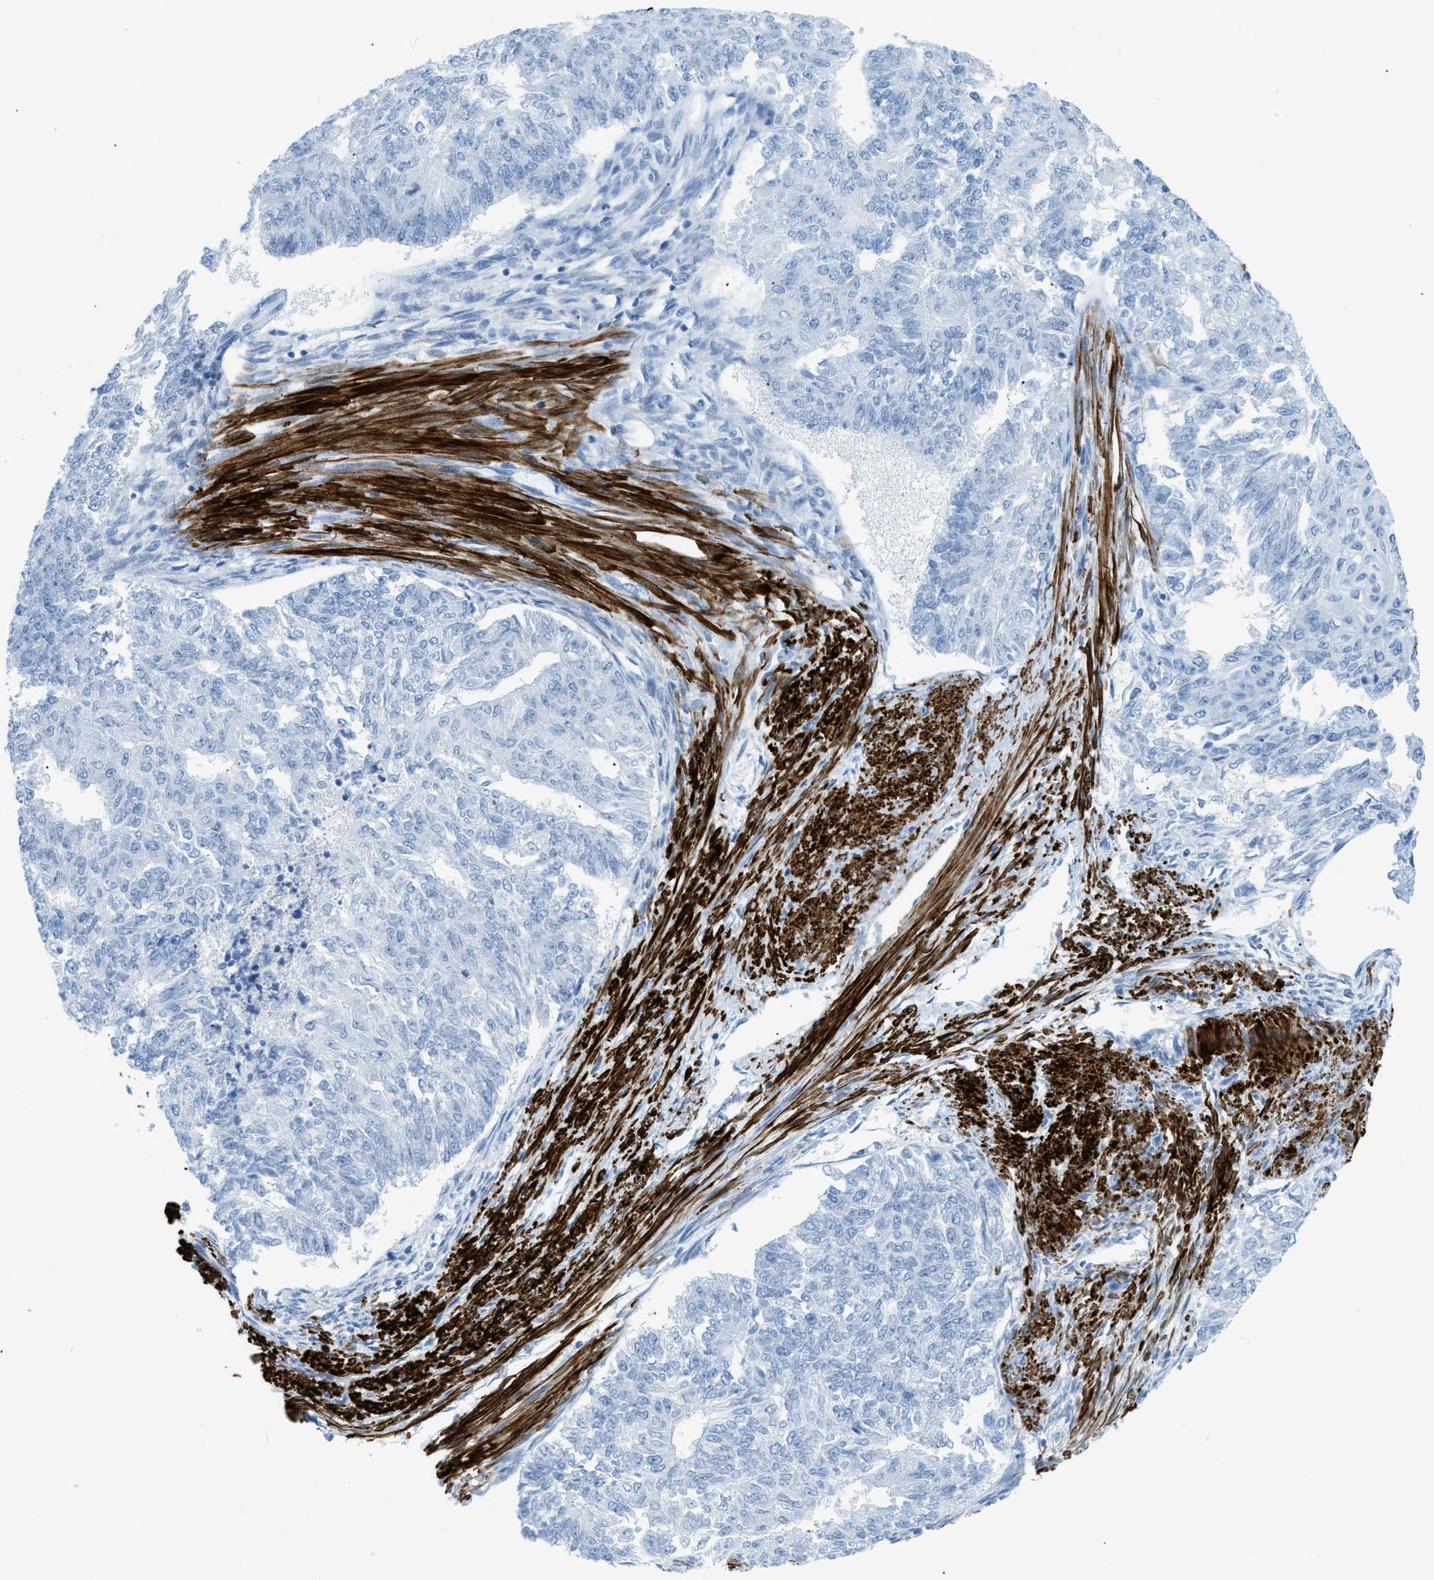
{"staining": {"intensity": "negative", "quantity": "none", "location": "none"}, "tissue": "endometrial cancer", "cell_type": "Tumor cells", "image_type": "cancer", "snomed": [{"axis": "morphology", "description": "Adenocarcinoma, NOS"}, {"axis": "topography", "description": "Endometrium"}], "caption": "DAB (3,3'-diaminobenzidine) immunohistochemical staining of human endometrial cancer shows no significant staining in tumor cells. (Immunohistochemistry (ihc), brightfield microscopy, high magnification).", "gene": "DES", "patient": {"sex": "female", "age": 32}}